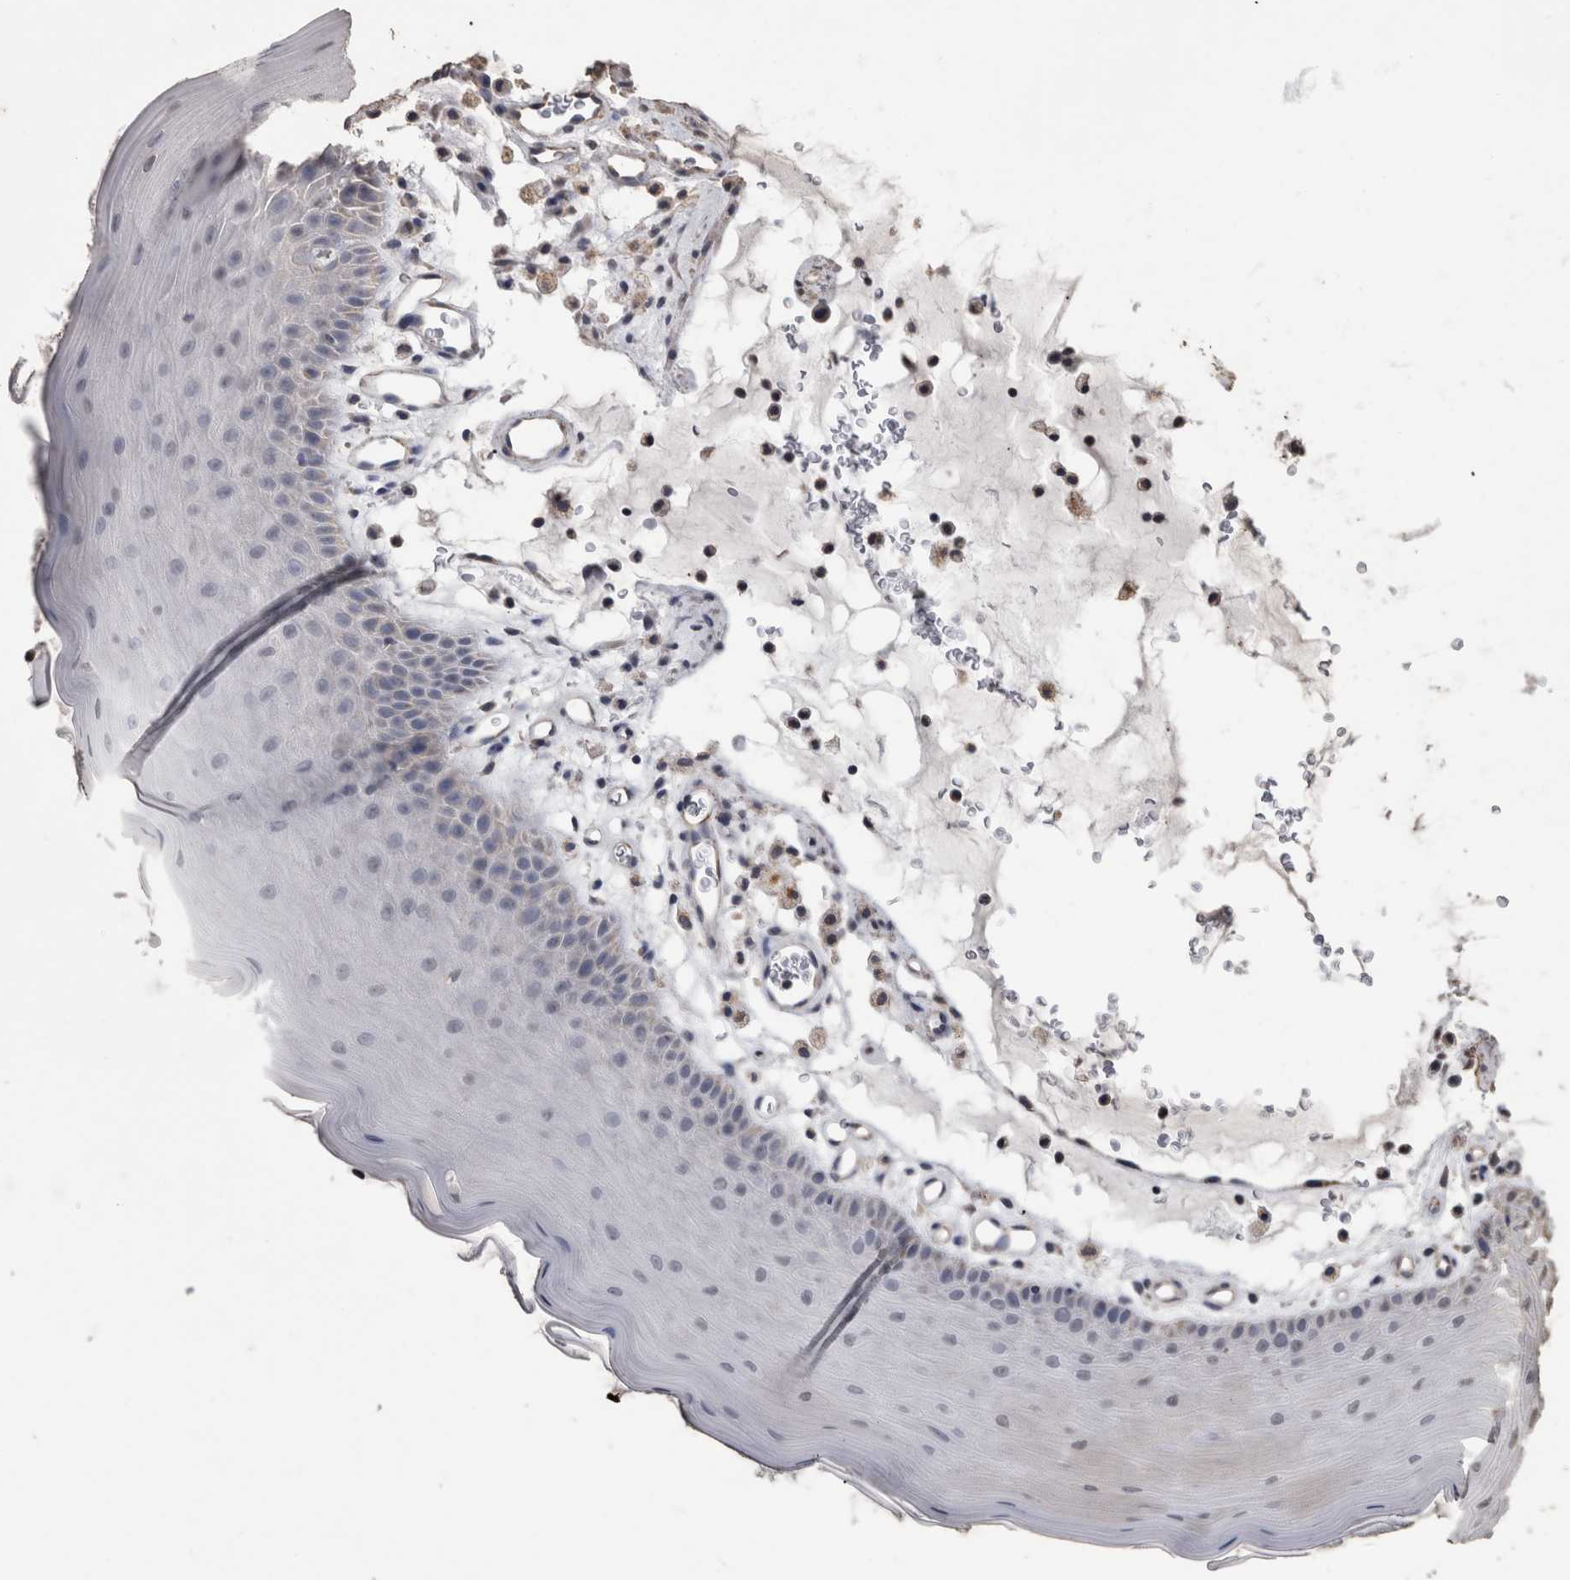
{"staining": {"intensity": "negative", "quantity": "none", "location": "none"}, "tissue": "oral mucosa", "cell_type": "Squamous epithelial cells", "image_type": "normal", "snomed": [{"axis": "morphology", "description": "Normal tissue, NOS"}, {"axis": "topography", "description": "Oral tissue"}], "caption": "DAB immunohistochemical staining of benign oral mucosa reveals no significant expression in squamous epithelial cells. (DAB immunohistochemistry (IHC), high magnification).", "gene": "ACADM", "patient": {"sex": "male", "age": 13}}